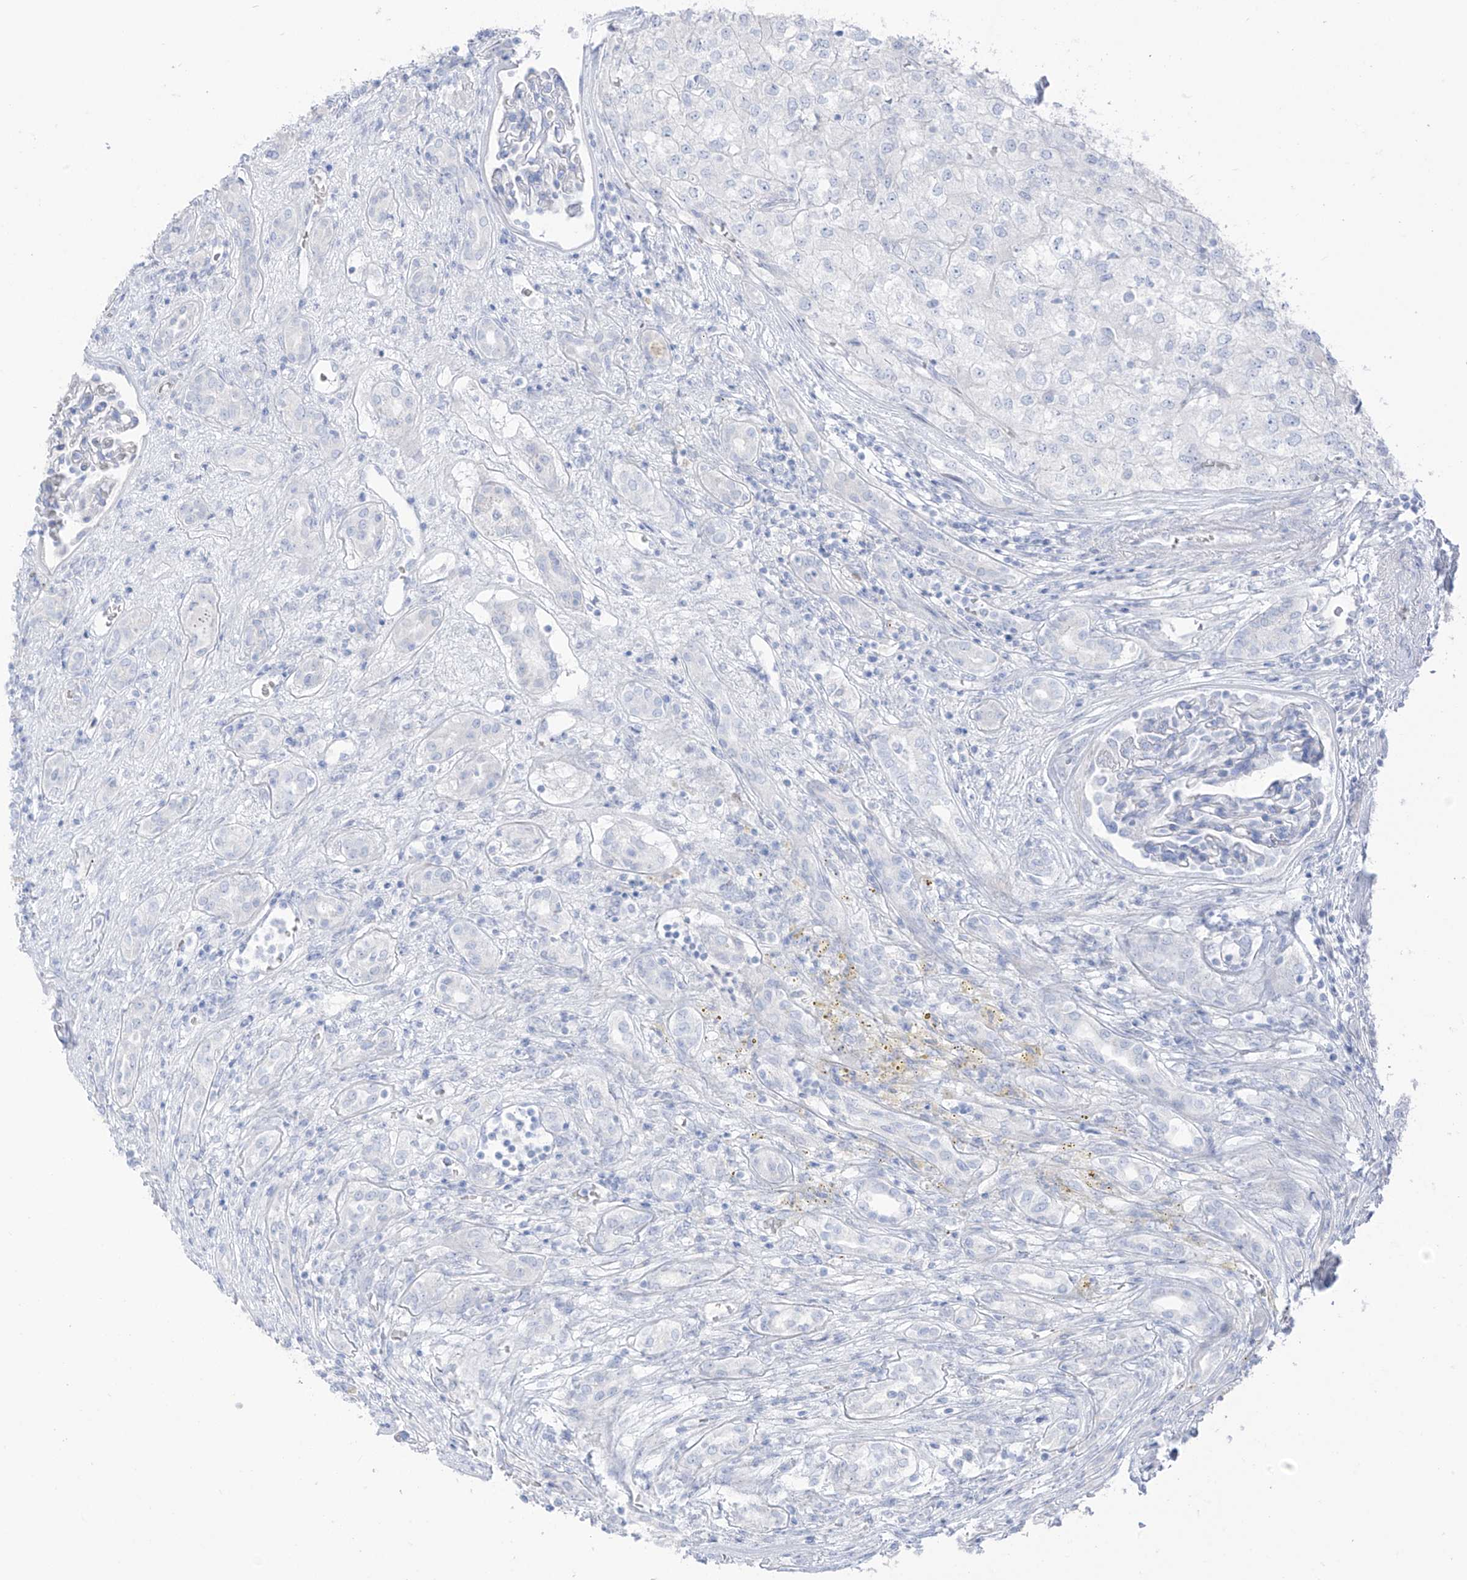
{"staining": {"intensity": "negative", "quantity": "none", "location": "none"}, "tissue": "renal cancer", "cell_type": "Tumor cells", "image_type": "cancer", "snomed": [{"axis": "morphology", "description": "Adenocarcinoma, NOS"}, {"axis": "topography", "description": "Kidney"}], "caption": "High power microscopy photomicrograph of an IHC photomicrograph of renal adenocarcinoma, revealing no significant positivity in tumor cells. (Immunohistochemistry, brightfield microscopy, high magnification).", "gene": "ASPRV1", "patient": {"sex": "female", "age": 54}}